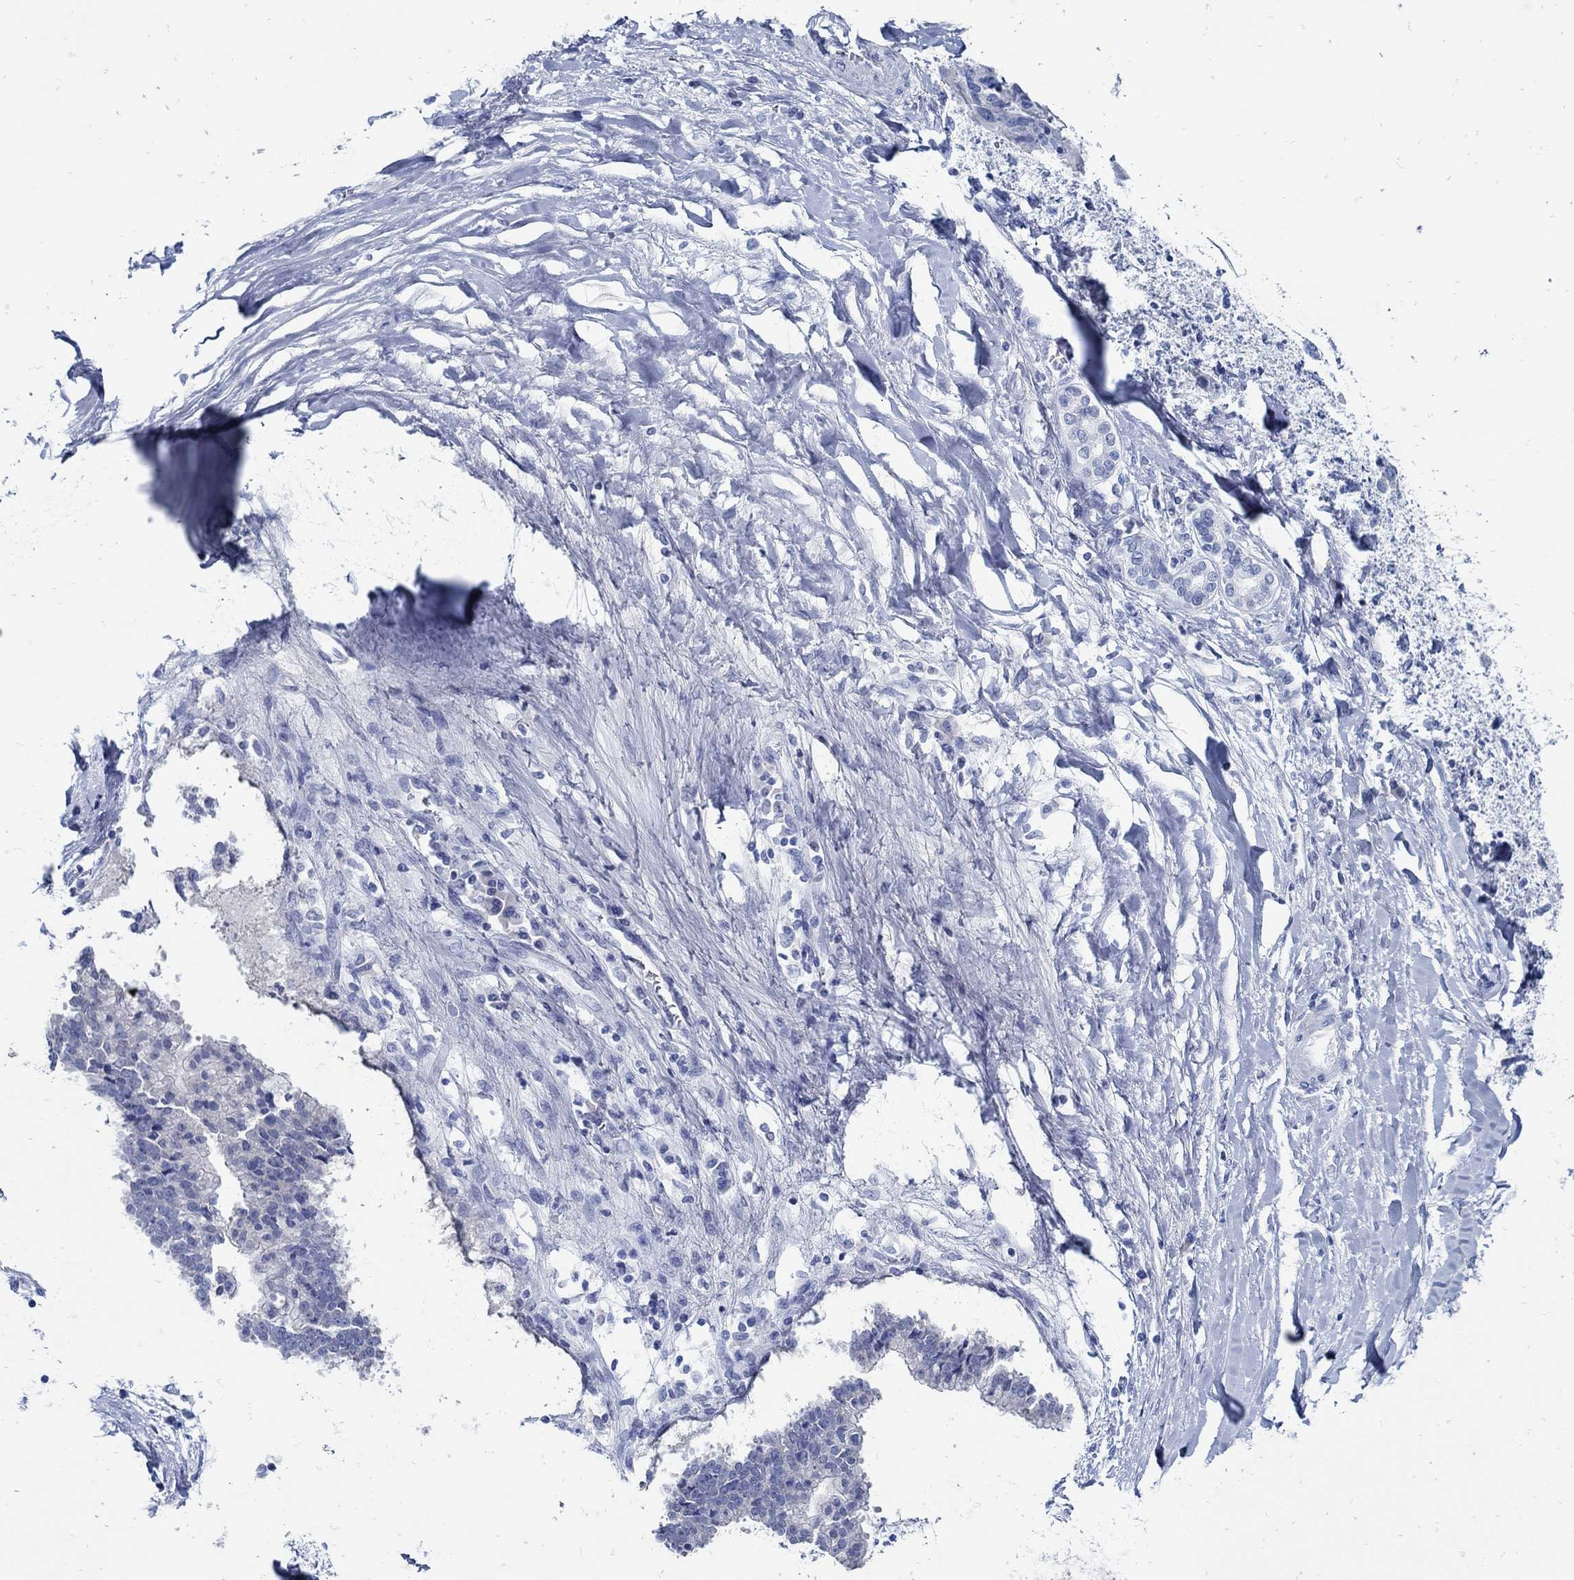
{"staining": {"intensity": "negative", "quantity": "none", "location": "none"}, "tissue": "liver cancer", "cell_type": "Tumor cells", "image_type": "cancer", "snomed": [{"axis": "morphology", "description": "Cholangiocarcinoma"}, {"axis": "topography", "description": "Liver"}], "caption": "This is an IHC histopathology image of liver cancer. There is no positivity in tumor cells.", "gene": "PAX9", "patient": {"sex": "male", "age": 50}}